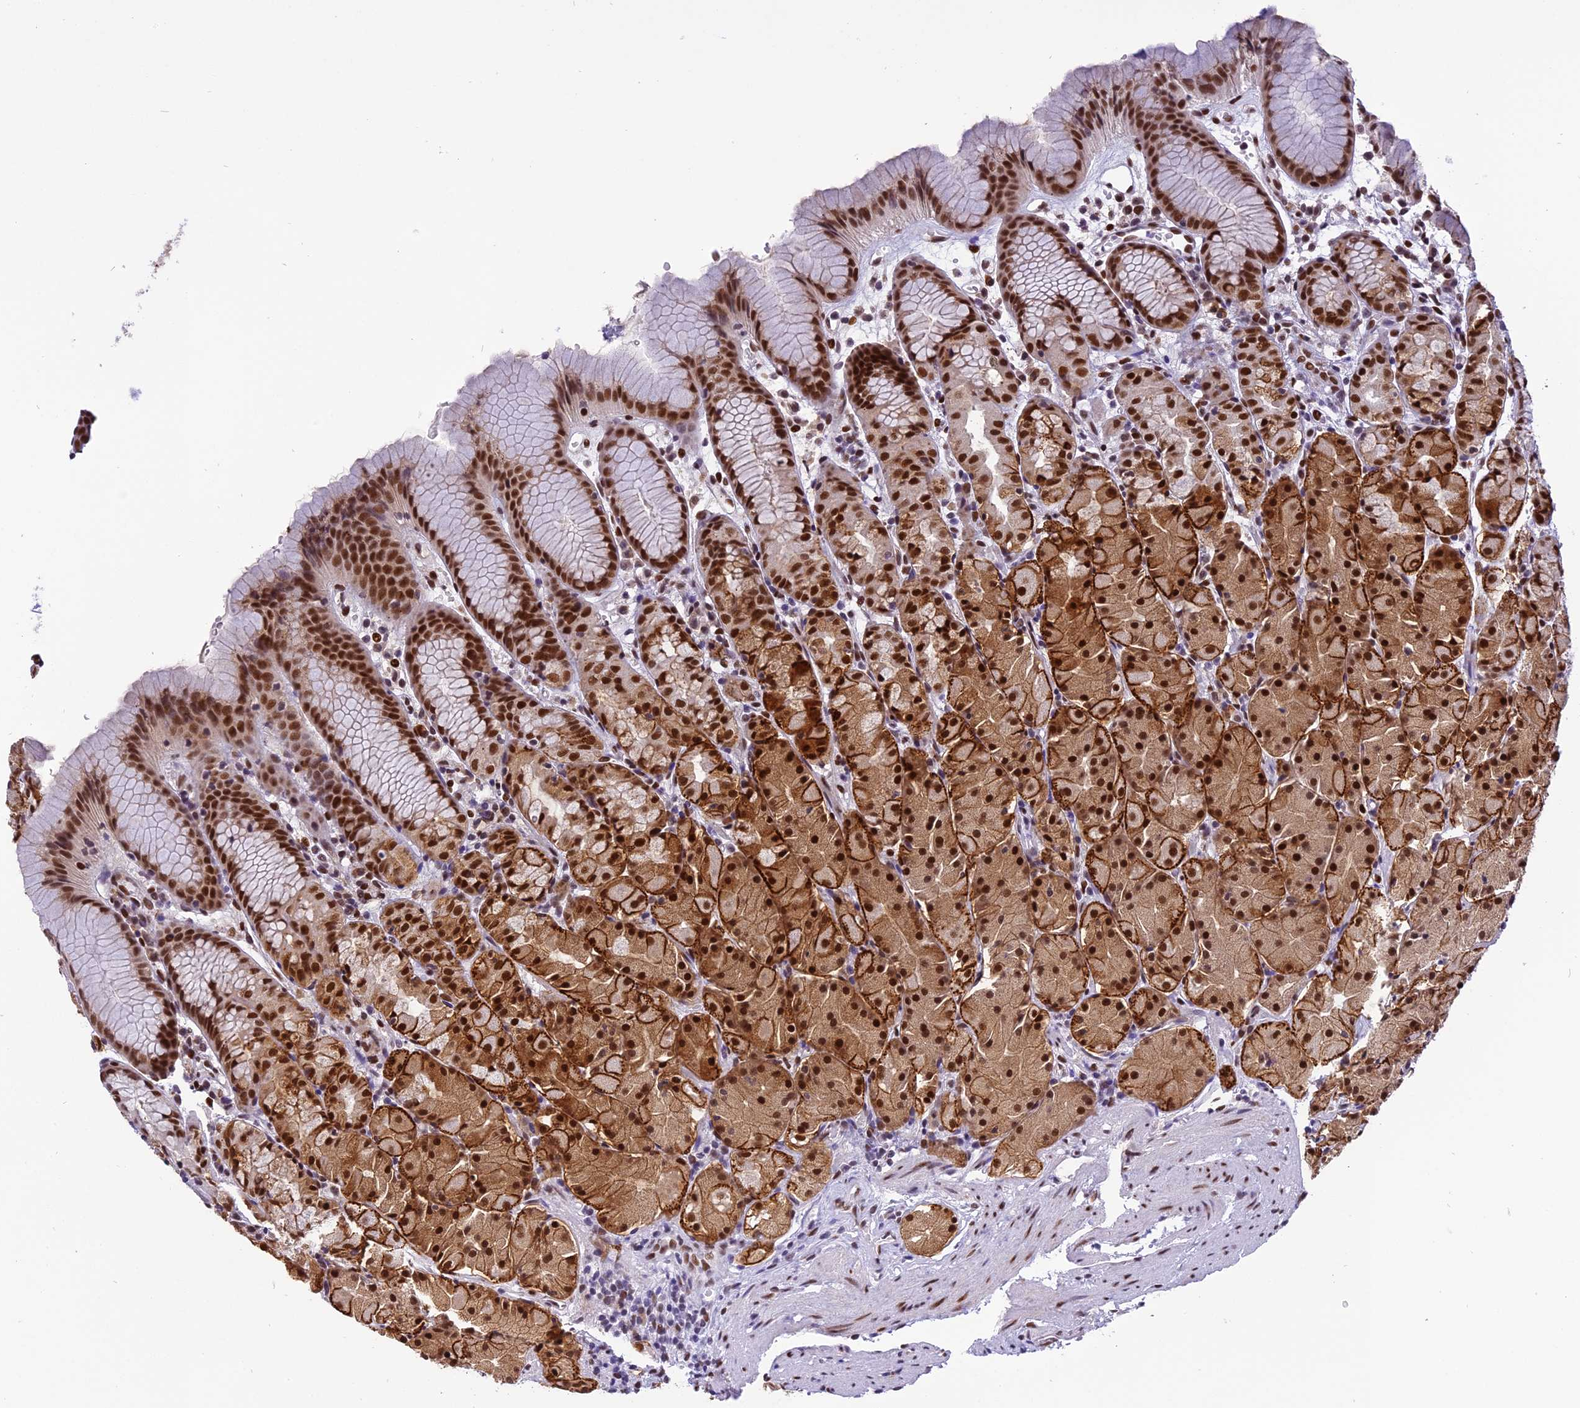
{"staining": {"intensity": "strong", "quantity": ">75%", "location": "cytoplasmic/membranous,nuclear"}, "tissue": "stomach", "cell_type": "Glandular cells", "image_type": "normal", "snomed": [{"axis": "morphology", "description": "Normal tissue, NOS"}, {"axis": "topography", "description": "Stomach, upper"}], "caption": "A brown stain labels strong cytoplasmic/membranous,nuclear positivity of a protein in glandular cells of normal stomach. Immunohistochemistry (ihc) stains the protein in brown and the nuclei are stained blue.", "gene": "IRF2BP1", "patient": {"sex": "male", "age": 47}}